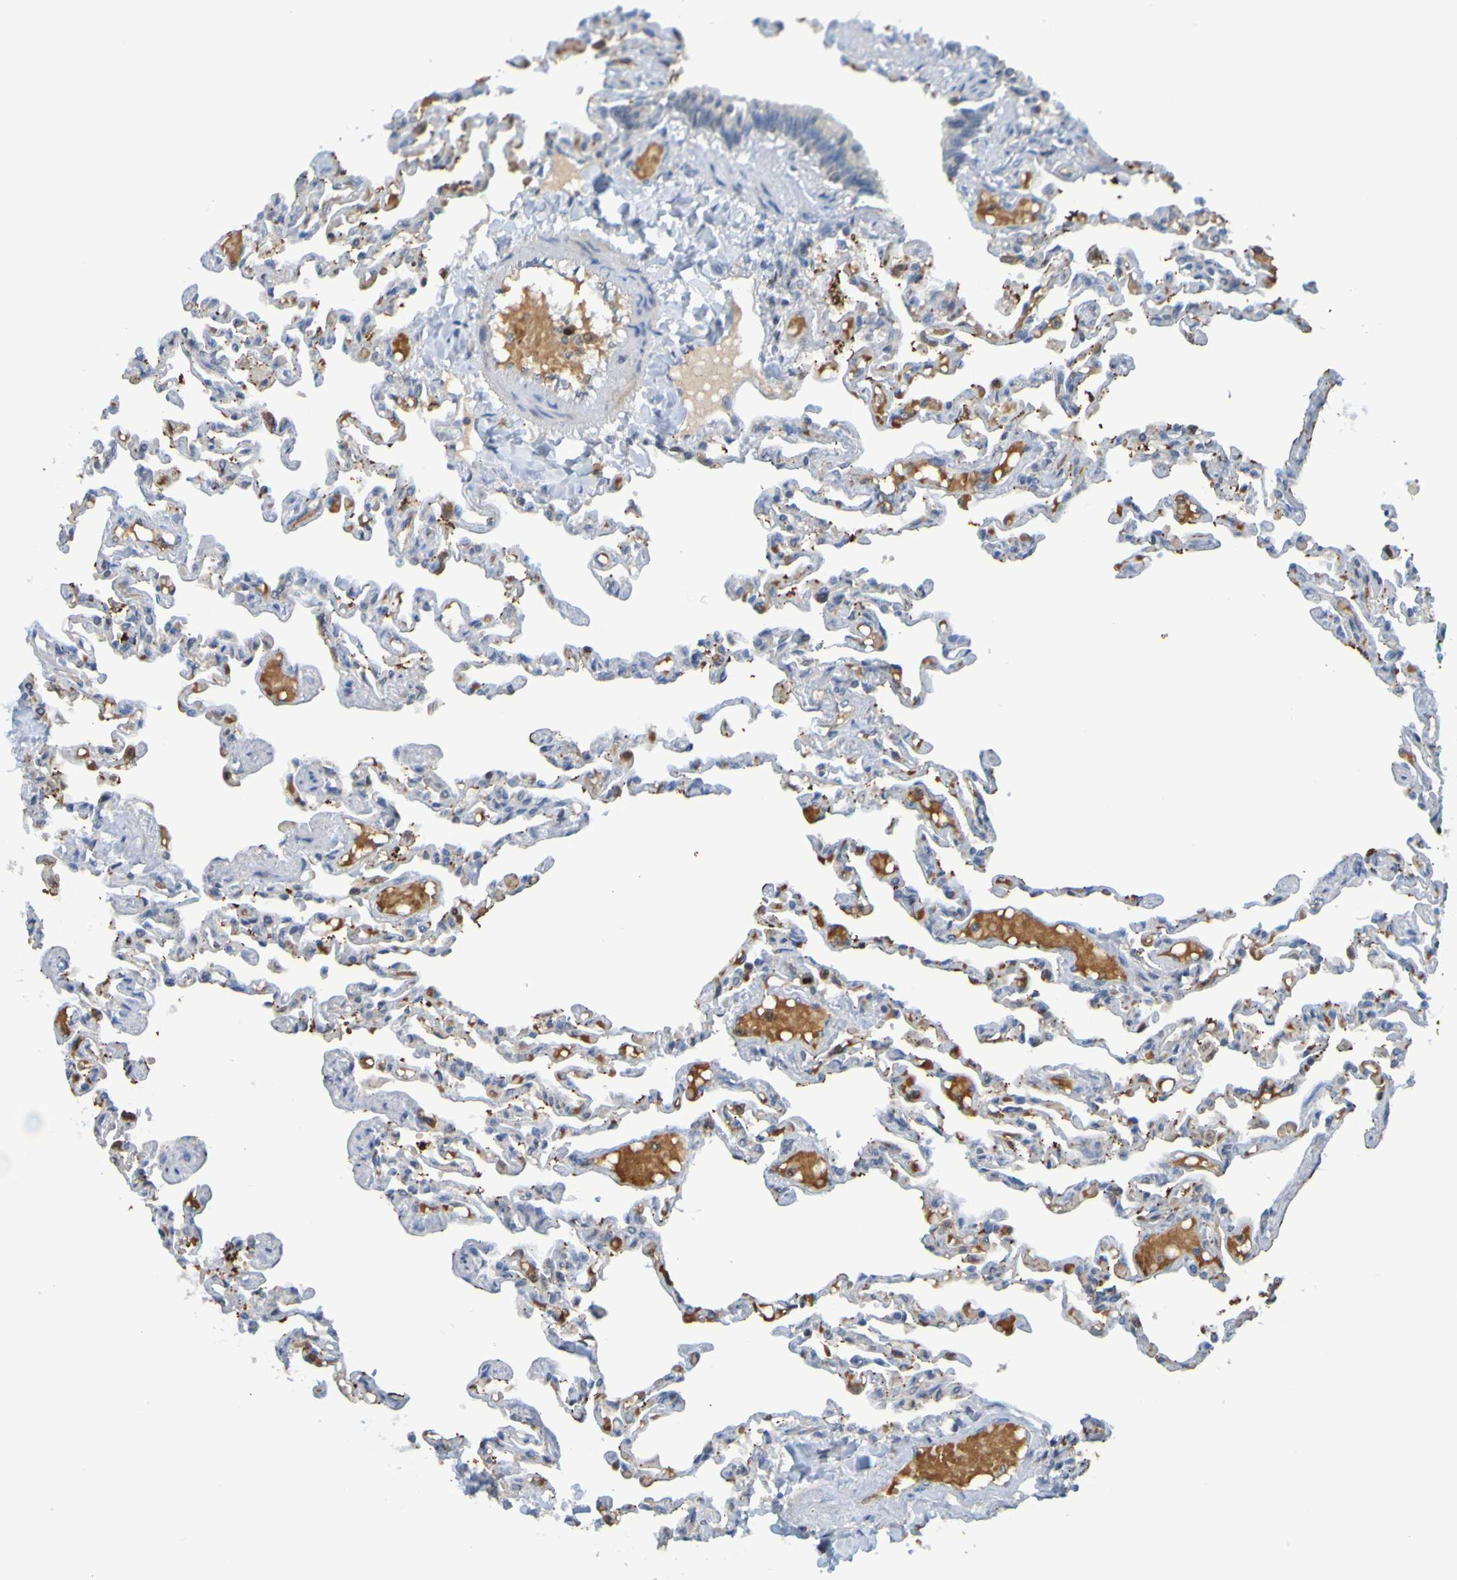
{"staining": {"intensity": "negative", "quantity": "none", "location": "none"}, "tissue": "lung", "cell_type": "Alveolar cells", "image_type": "normal", "snomed": [{"axis": "morphology", "description": "Normal tissue, NOS"}, {"axis": "topography", "description": "Lung"}], "caption": "Immunohistochemical staining of benign lung demonstrates no significant positivity in alveolar cells.", "gene": "USP36", "patient": {"sex": "male", "age": 21}}